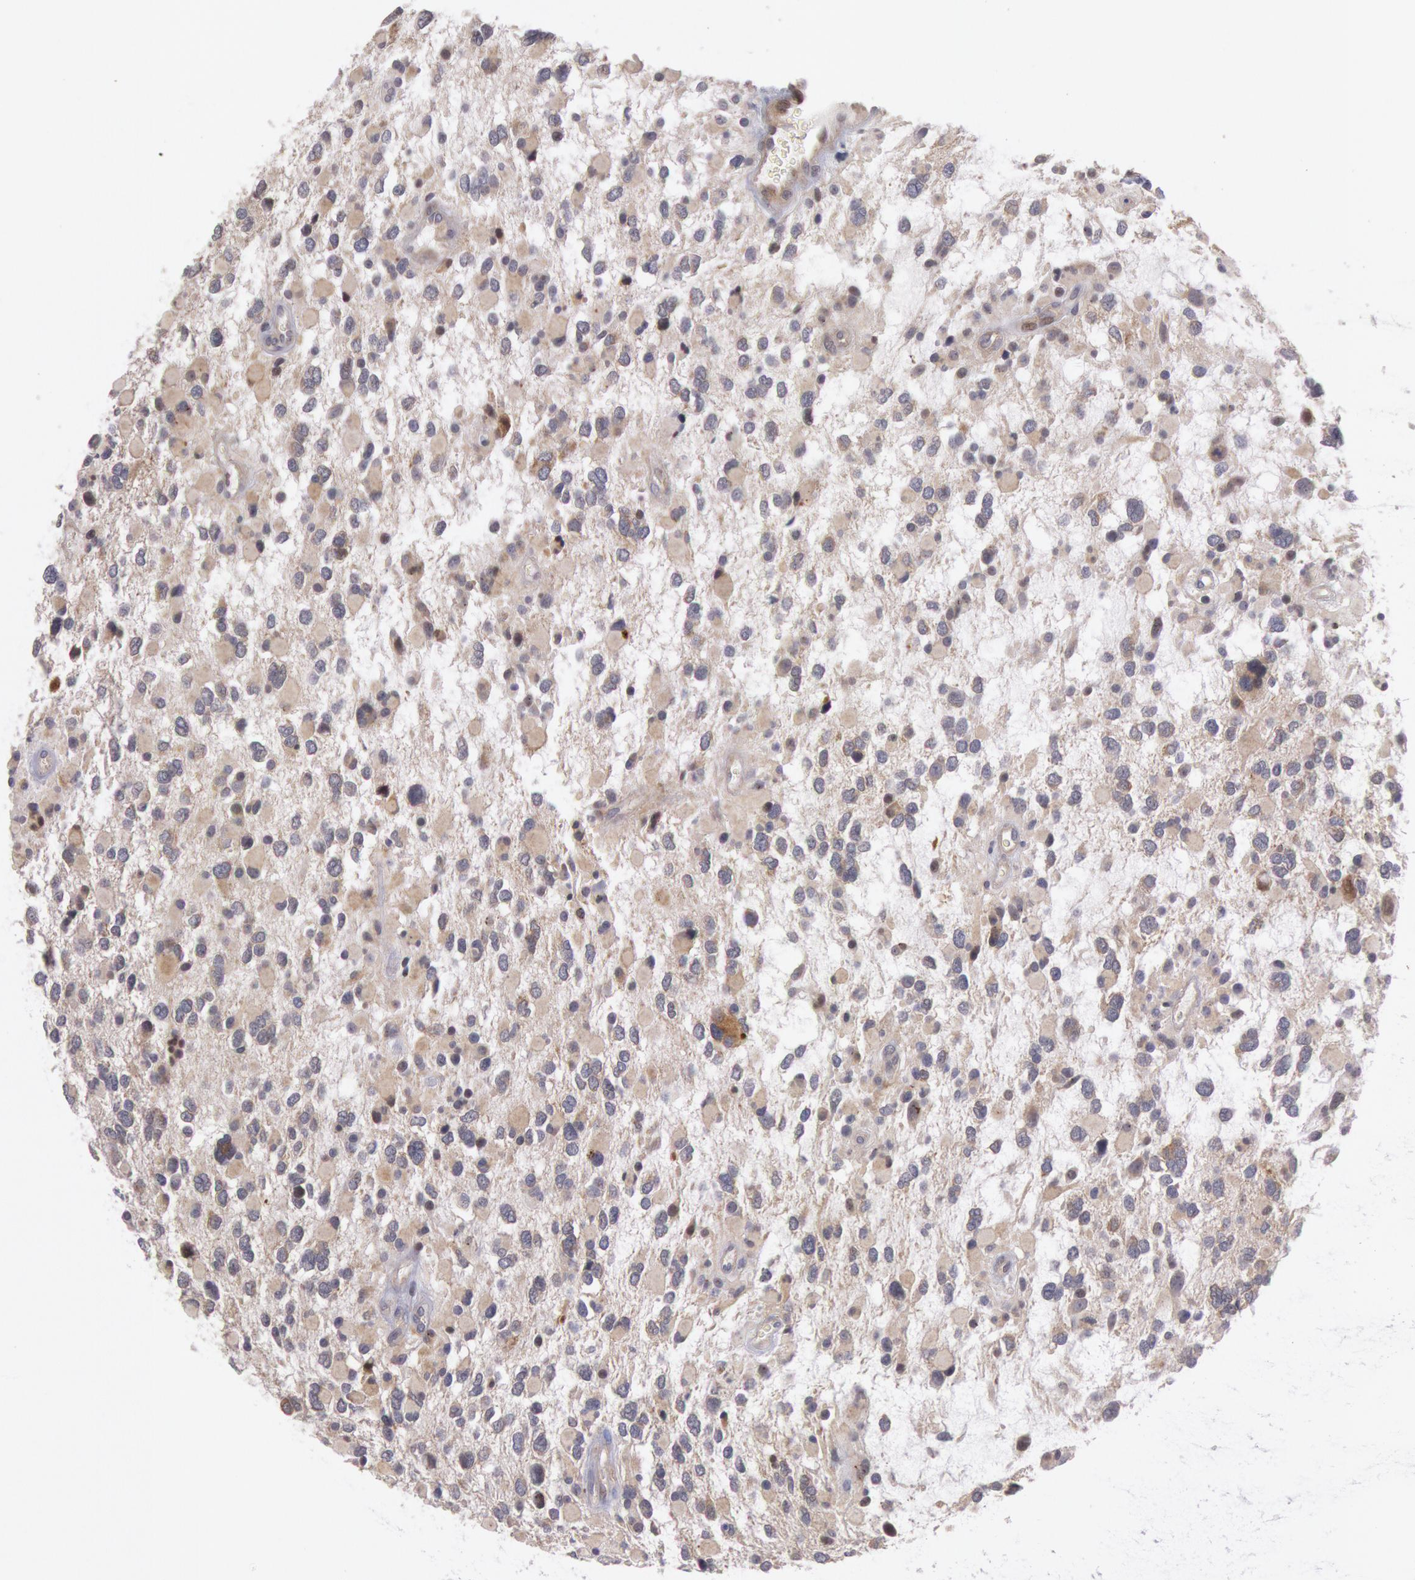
{"staining": {"intensity": "weak", "quantity": "25%-75%", "location": "cytoplasmic/membranous"}, "tissue": "glioma", "cell_type": "Tumor cells", "image_type": "cancer", "snomed": [{"axis": "morphology", "description": "Glioma, malignant, High grade"}, {"axis": "topography", "description": "Brain"}], "caption": "This image displays glioma stained with immunohistochemistry to label a protein in brown. The cytoplasmic/membranous of tumor cells show weak positivity for the protein. Nuclei are counter-stained blue.", "gene": "TRIB2", "patient": {"sex": "female", "age": 37}}